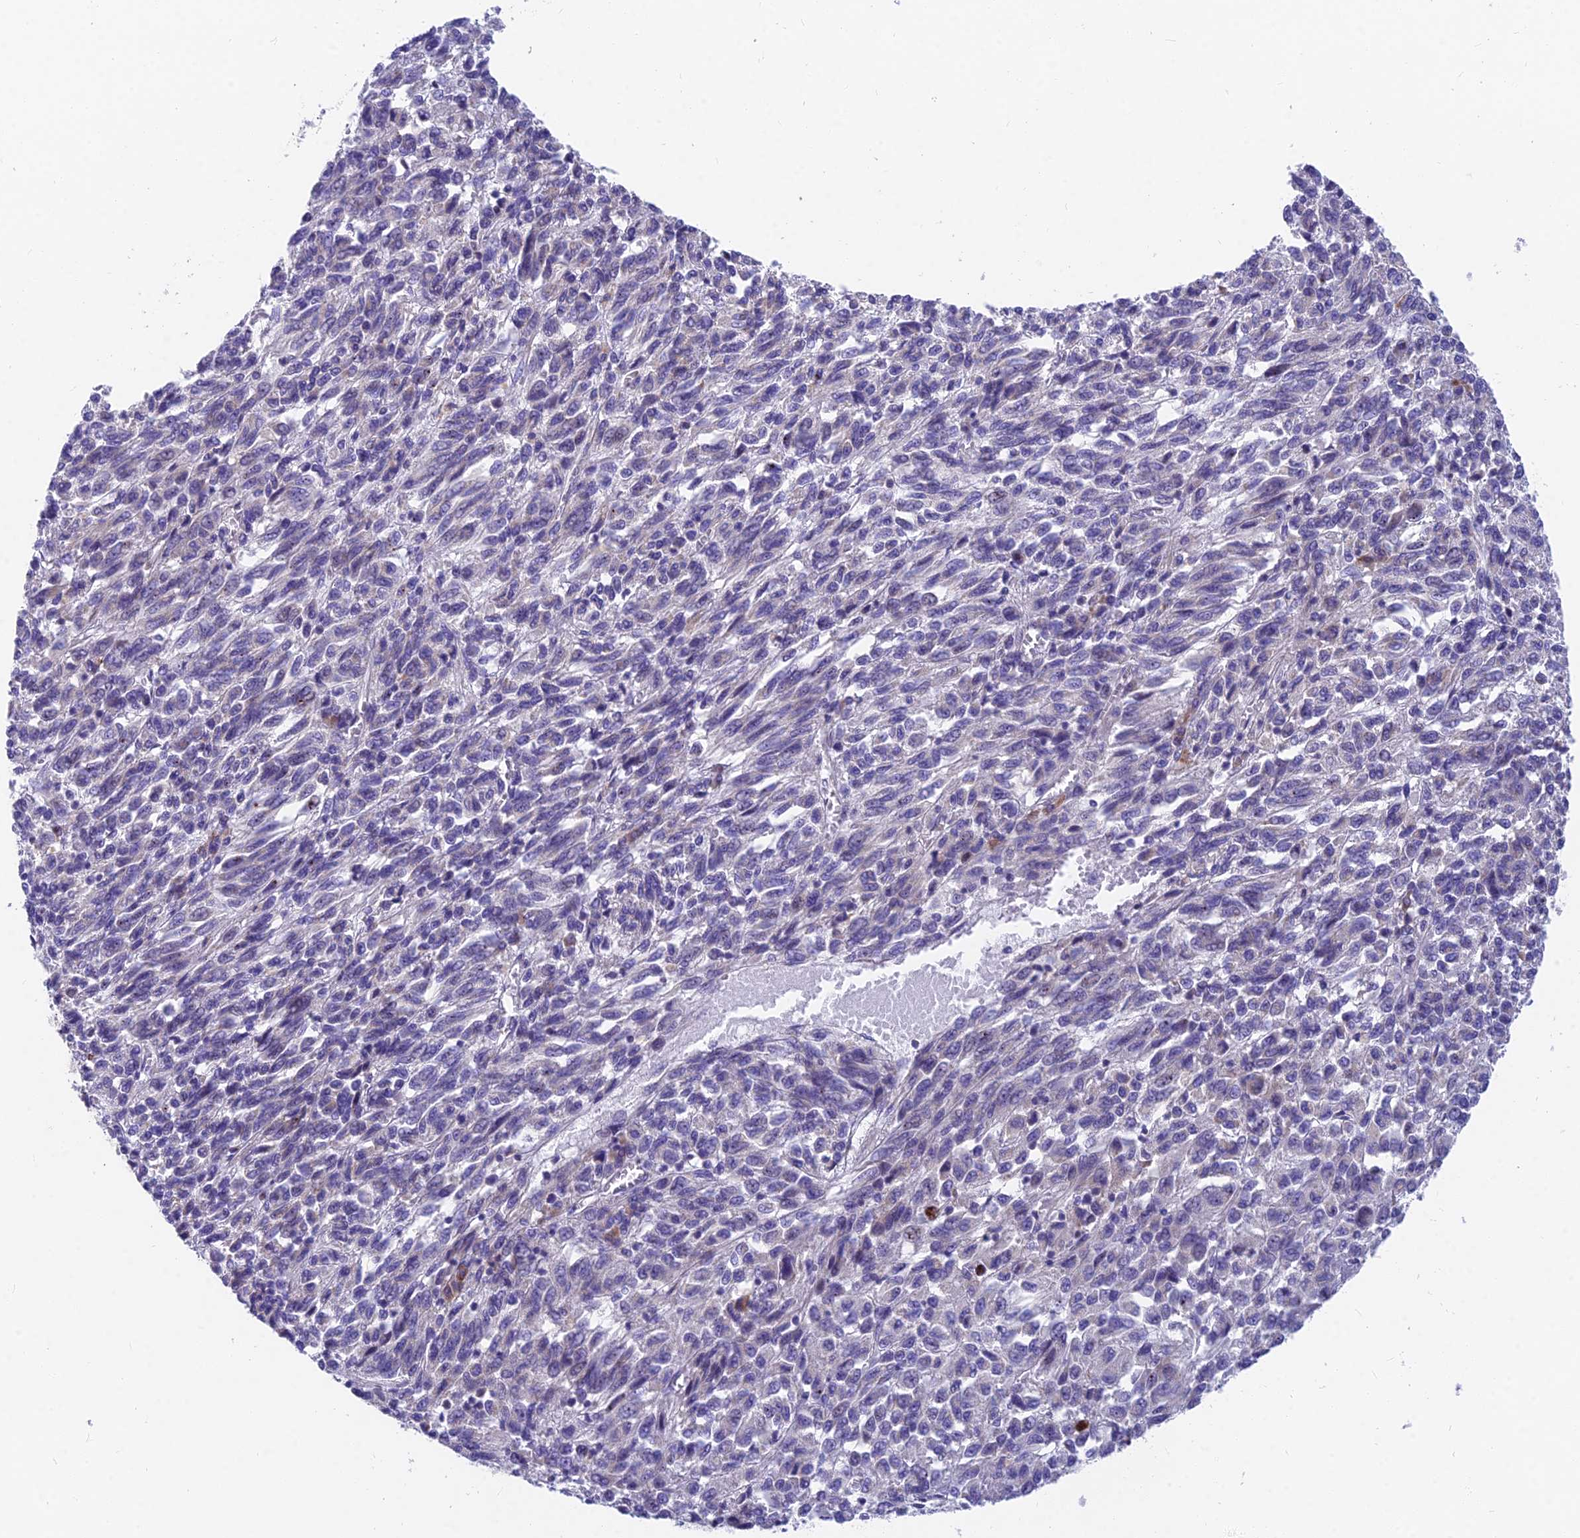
{"staining": {"intensity": "negative", "quantity": "none", "location": "none"}, "tissue": "melanoma", "cell_type": "Tumor cells", "image_type": "cancer", "snomed": [{"axis": "morphology", "description": "Malignant melanoma, Metastatic site"}, {"axis": "topography", "description": "Lung"}], "caption": "Photomicrograph shows no protein positivity in tumor cells of malignant melanoma (metastatic site) tissue.", "gene": "MVB12A", "patient": {"sex": "male", "age": 64}}